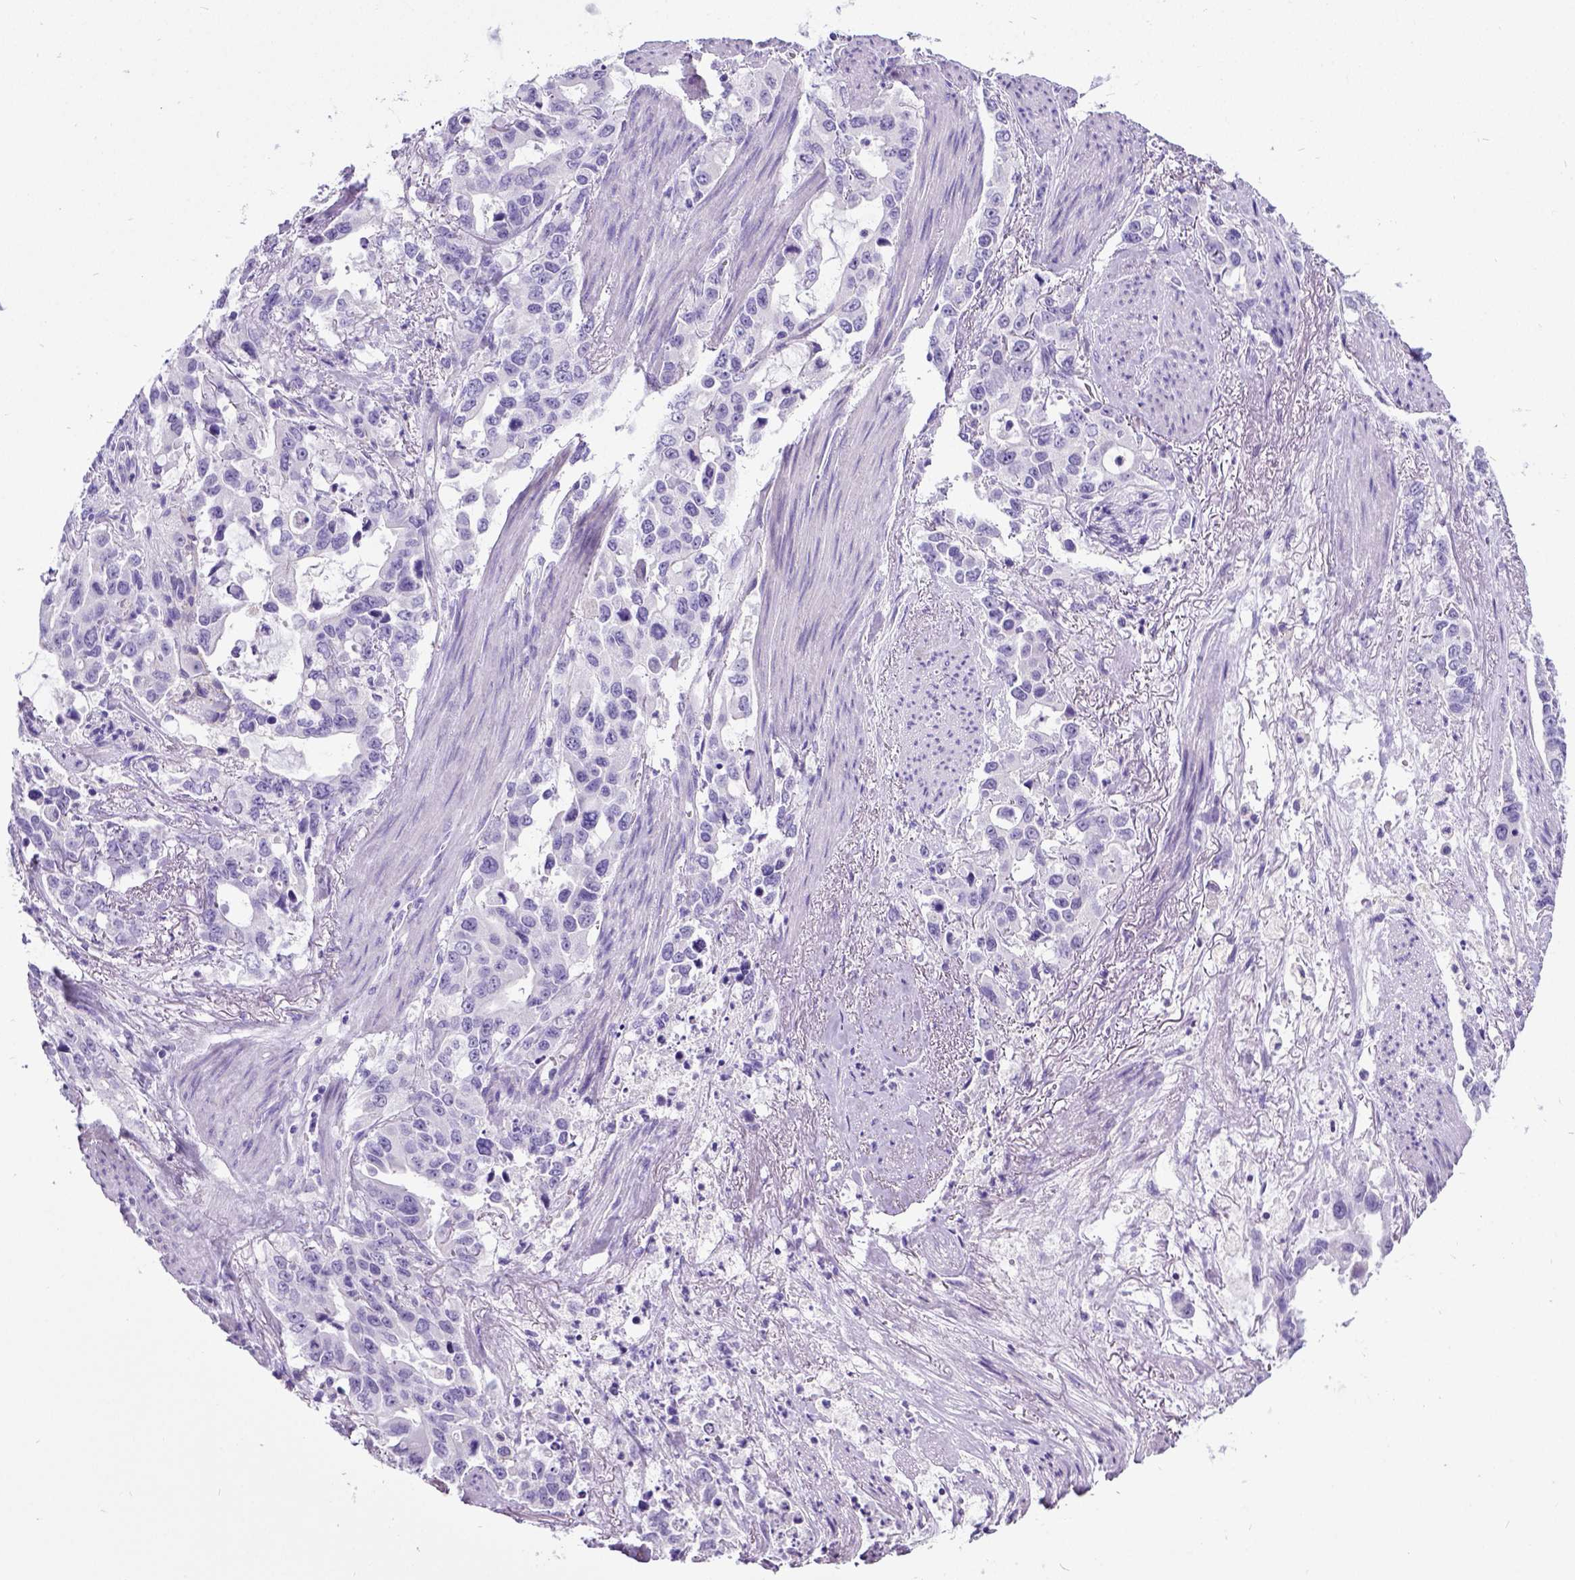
{"staining": {"intensity": "negative", "quantity": "none", "location": "none"}, "tissue": "stomach cancer", "cell_type": "Tumor cells", "image_type": "cancer", "snomed": [{"axis": "morphology", "description": "Adenocarcinoma, NOS"}, {"axis": "topography", "description": "Stomach, upper"}], "caption": "The image demonstrates no staining of tumor cells in stomach cancer (adenocarcinoma).", "gene": "SATB2", "patient": {"sex": "male", "age": 85}}